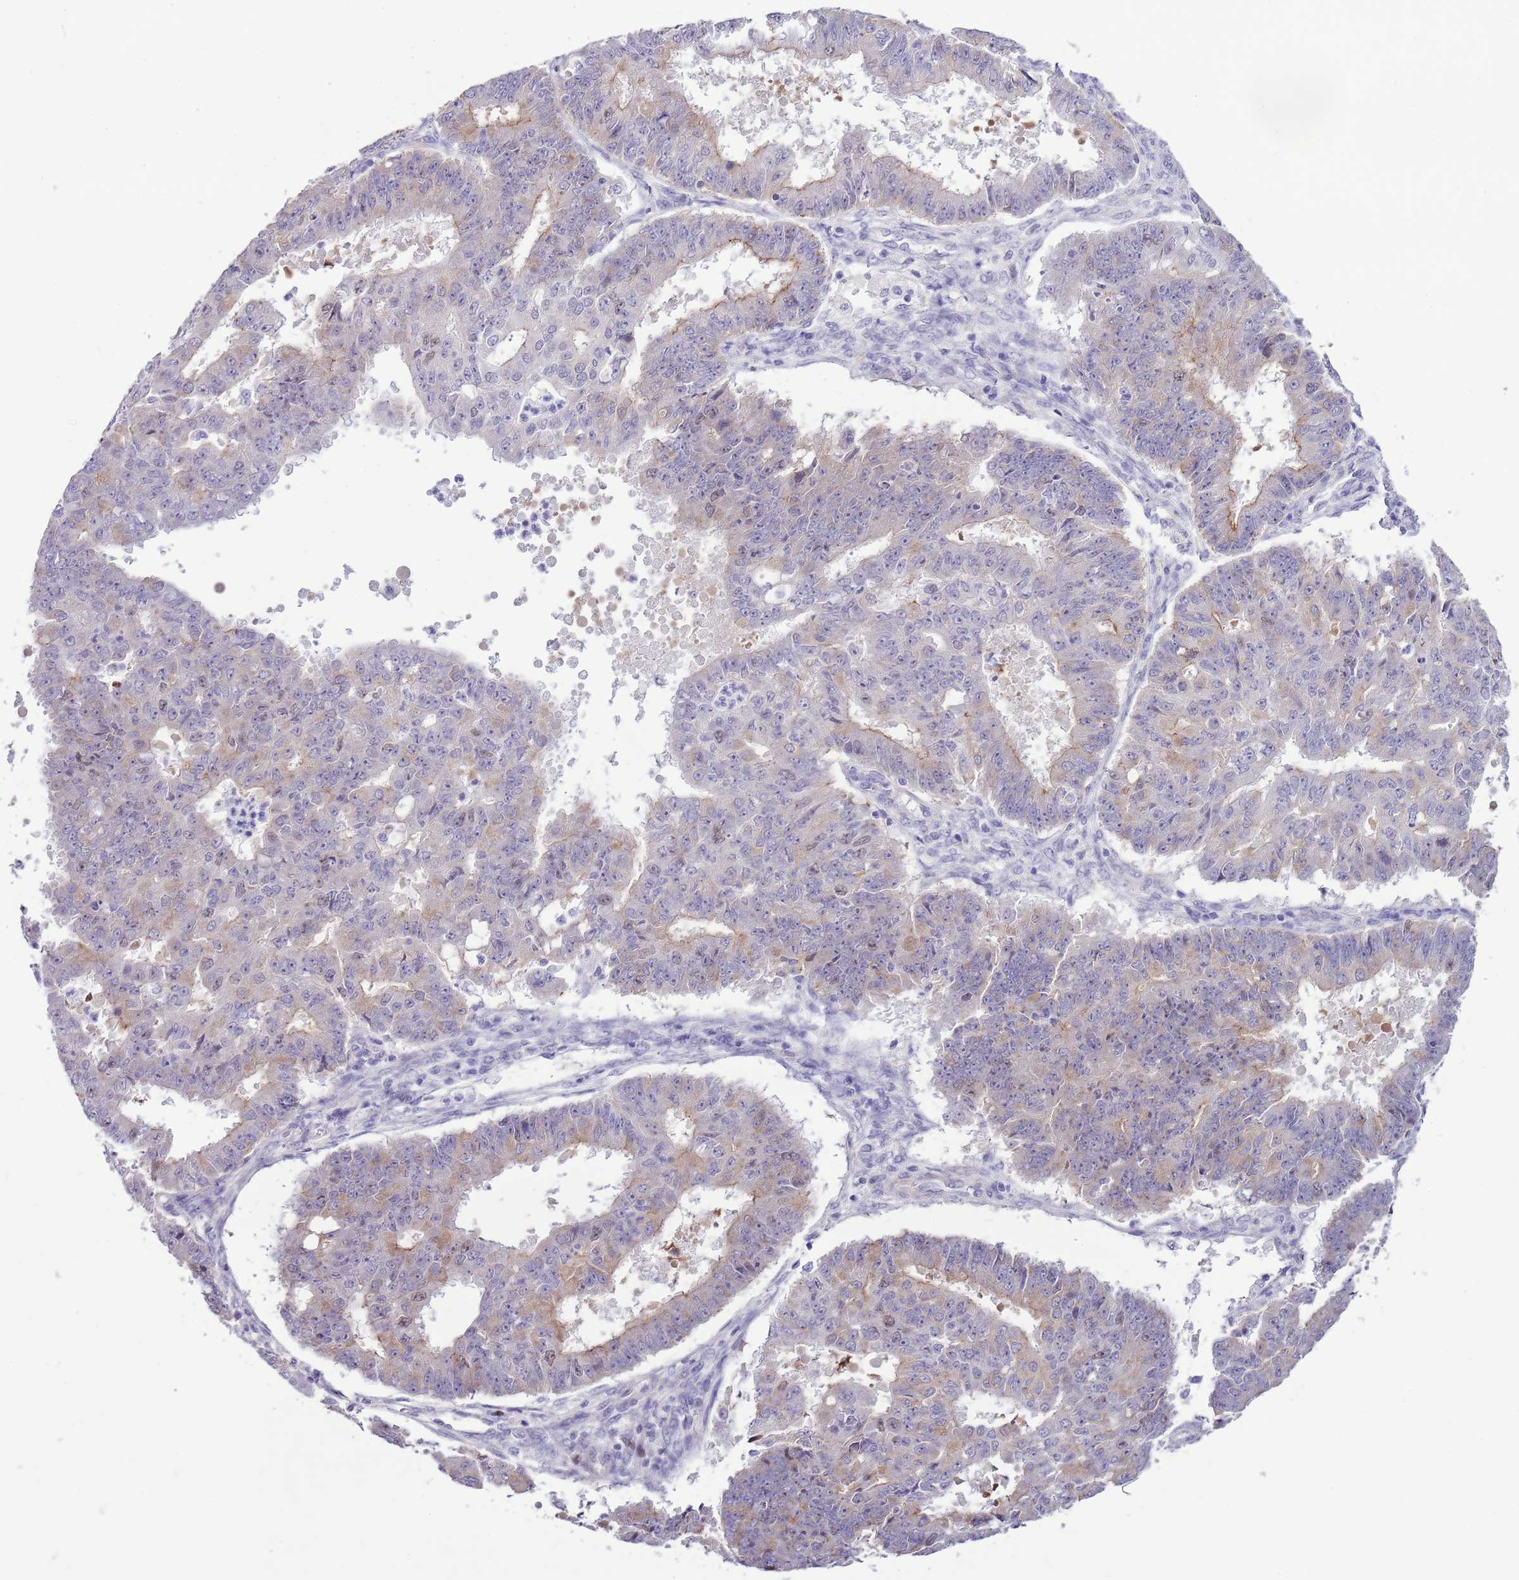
{"staining": {"intensity": "weak", "quantity": "<25%", "location": "cytoplasmic/membranous"}, "tissue": "ovarian cancer", "cell_type": "Tumor cells", "image_type": "cancer", "snomed": [{"axis": "morphology", "description": "Carcinoma, endometroid"}, {"axis": "topography", "description": "Appendix"}, {"axis": "topography", "description": "Ovary"}], "caption": "There is no significant expression in tumor cells of endometroid carcinoma (ovarian).", "gene": "FBRSL1", "patient": {"sex": "female", "age": 42}}